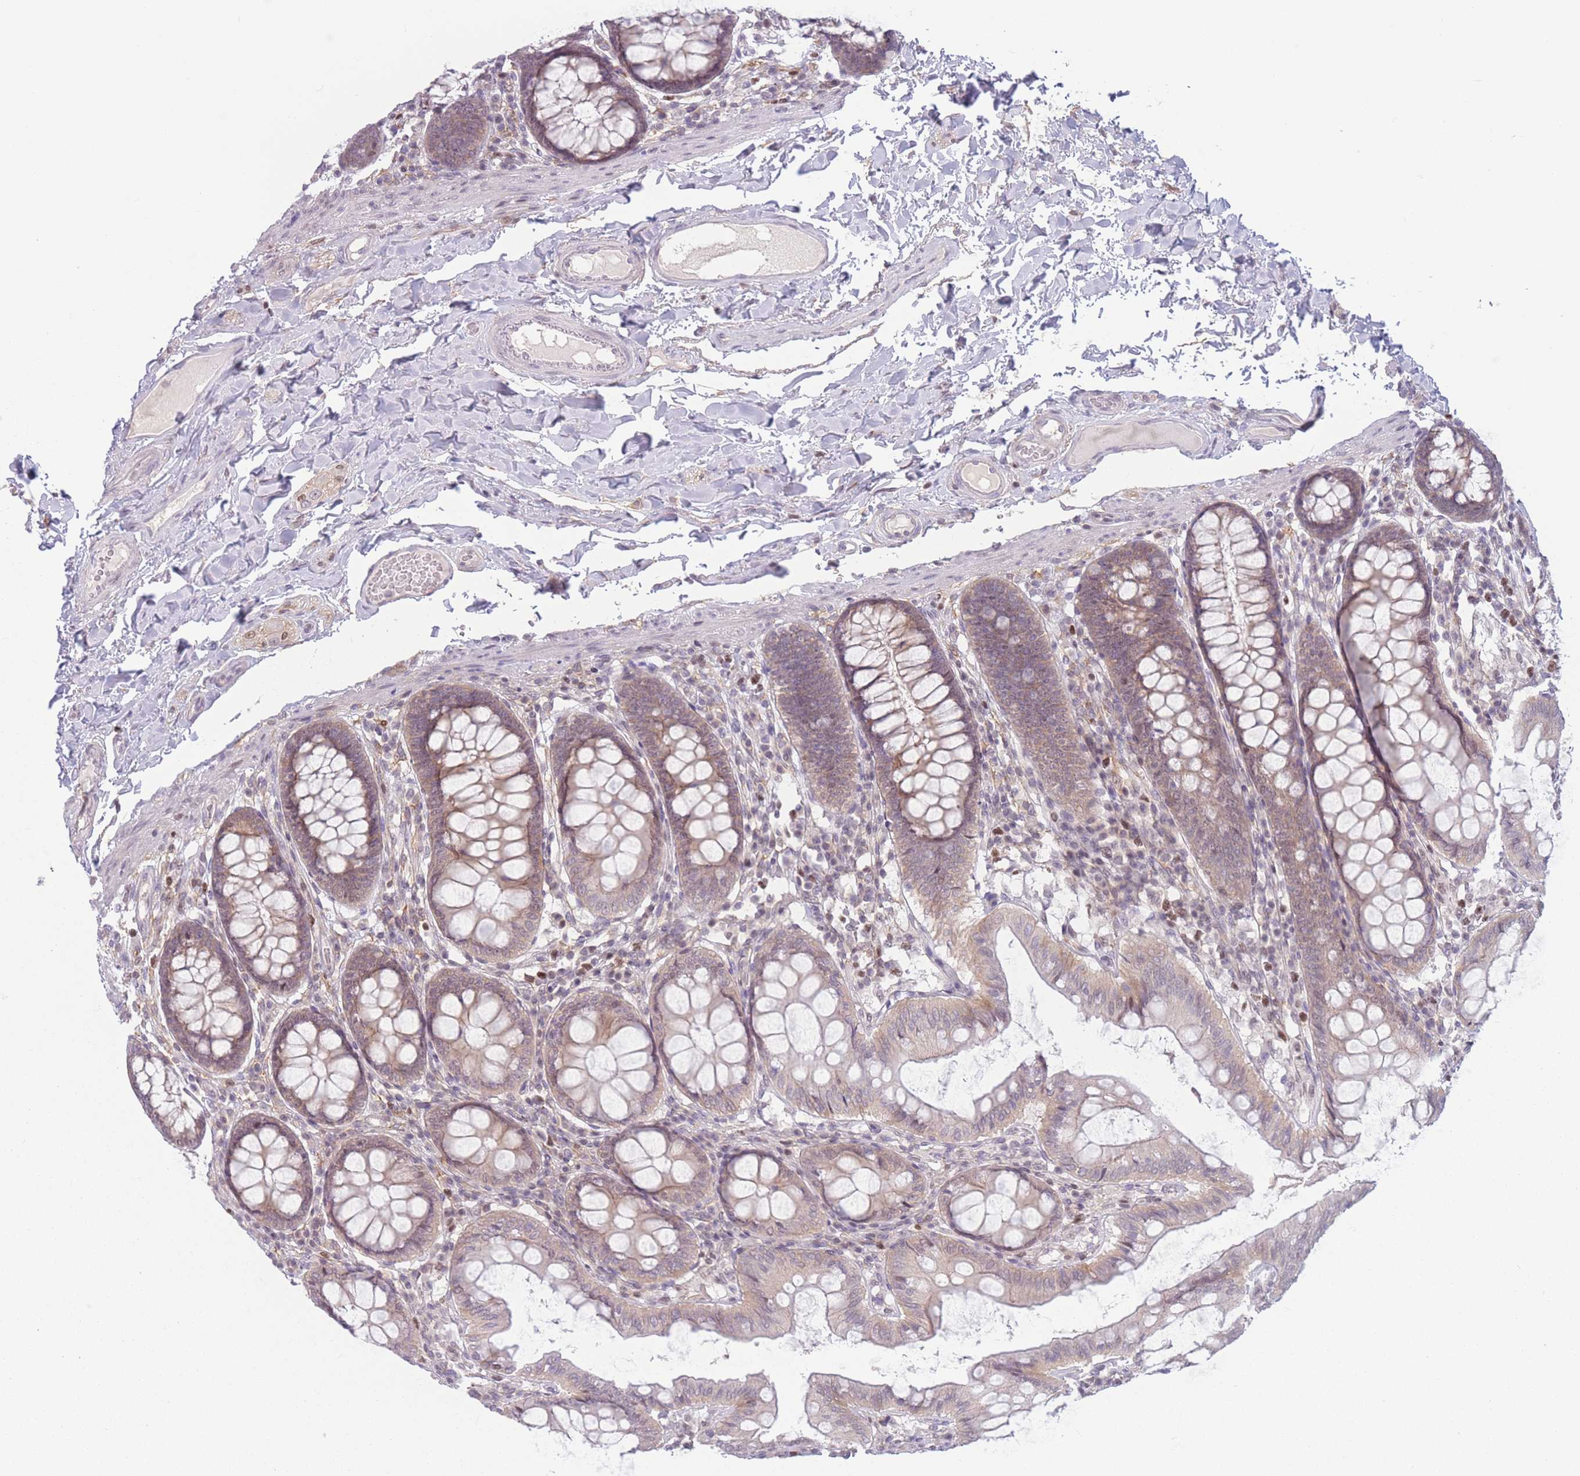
{"staining": {"intensity": "weak", "quantity": "25%-75%", "location": "nuclear"}, "tissue": "colon", "cell_type": "Endothelial cells", "image_type": "normal", "snomed": [{"axis": "morphology", "description": "Normal tissue, NOS"}, {"axis": "topography", "description": "Colon"}], "caption": "A low amount of weak nuclear expression is seen in about 25%-75% of endothelial cells in benign colon. Using DAB (3,3'-diaminobenzidine) (brown) and hematoxylin (blue) stains, captured at high magnification using brightfield microscopy.", "gene": "ENSG00000267179", "patient": {"sex": "male", "age": 84}}